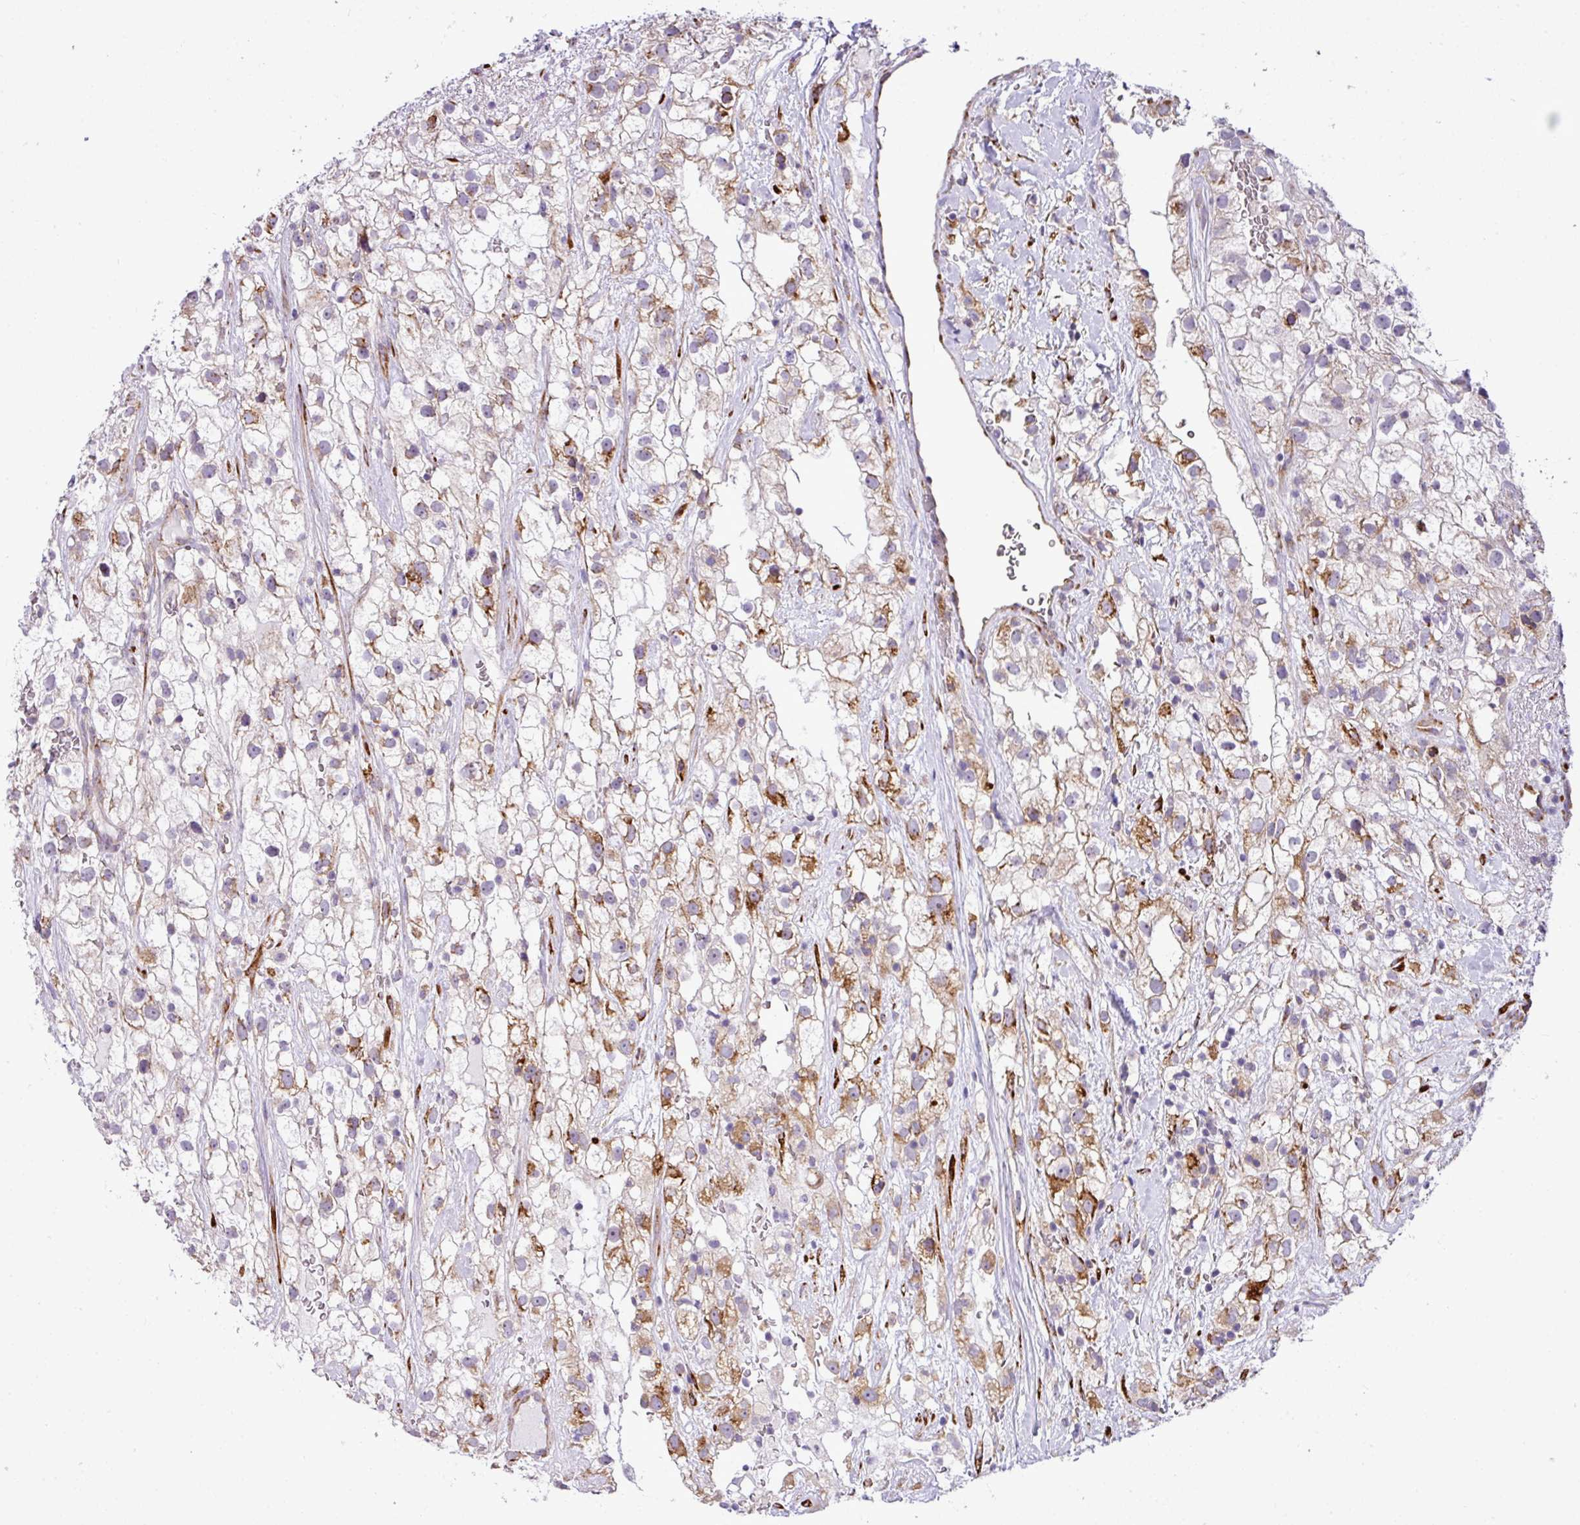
{"staining": {"intensity": "moderate", "quantity": "25%-75%", "location": "cytoplasmic/membranous"}, "tissue": "renal cancer", "cell_type": "Tumor cells", "image_type": "cancer", "snomed": [{"axis": "morphology", "description": "Adenocarcinoma, NOS"}, {"axis": "topography", "description": "Kidney"}], "caption": "Immunohistochemistry (IHC) staining of renal adenocarcinoma, which exhibits medium levels of moderate cytoplasmic/membranous expression in approximately 25%-75% of tumor cells indicating moderate cytoplasmic/membranous protein expression. The staining was performed using DAB (brown) for protein detection and nuclei were counterstained in hematoxylin (blue).", "gene": "CFAP97", "patient": {"sex": "male", "age": 59}}